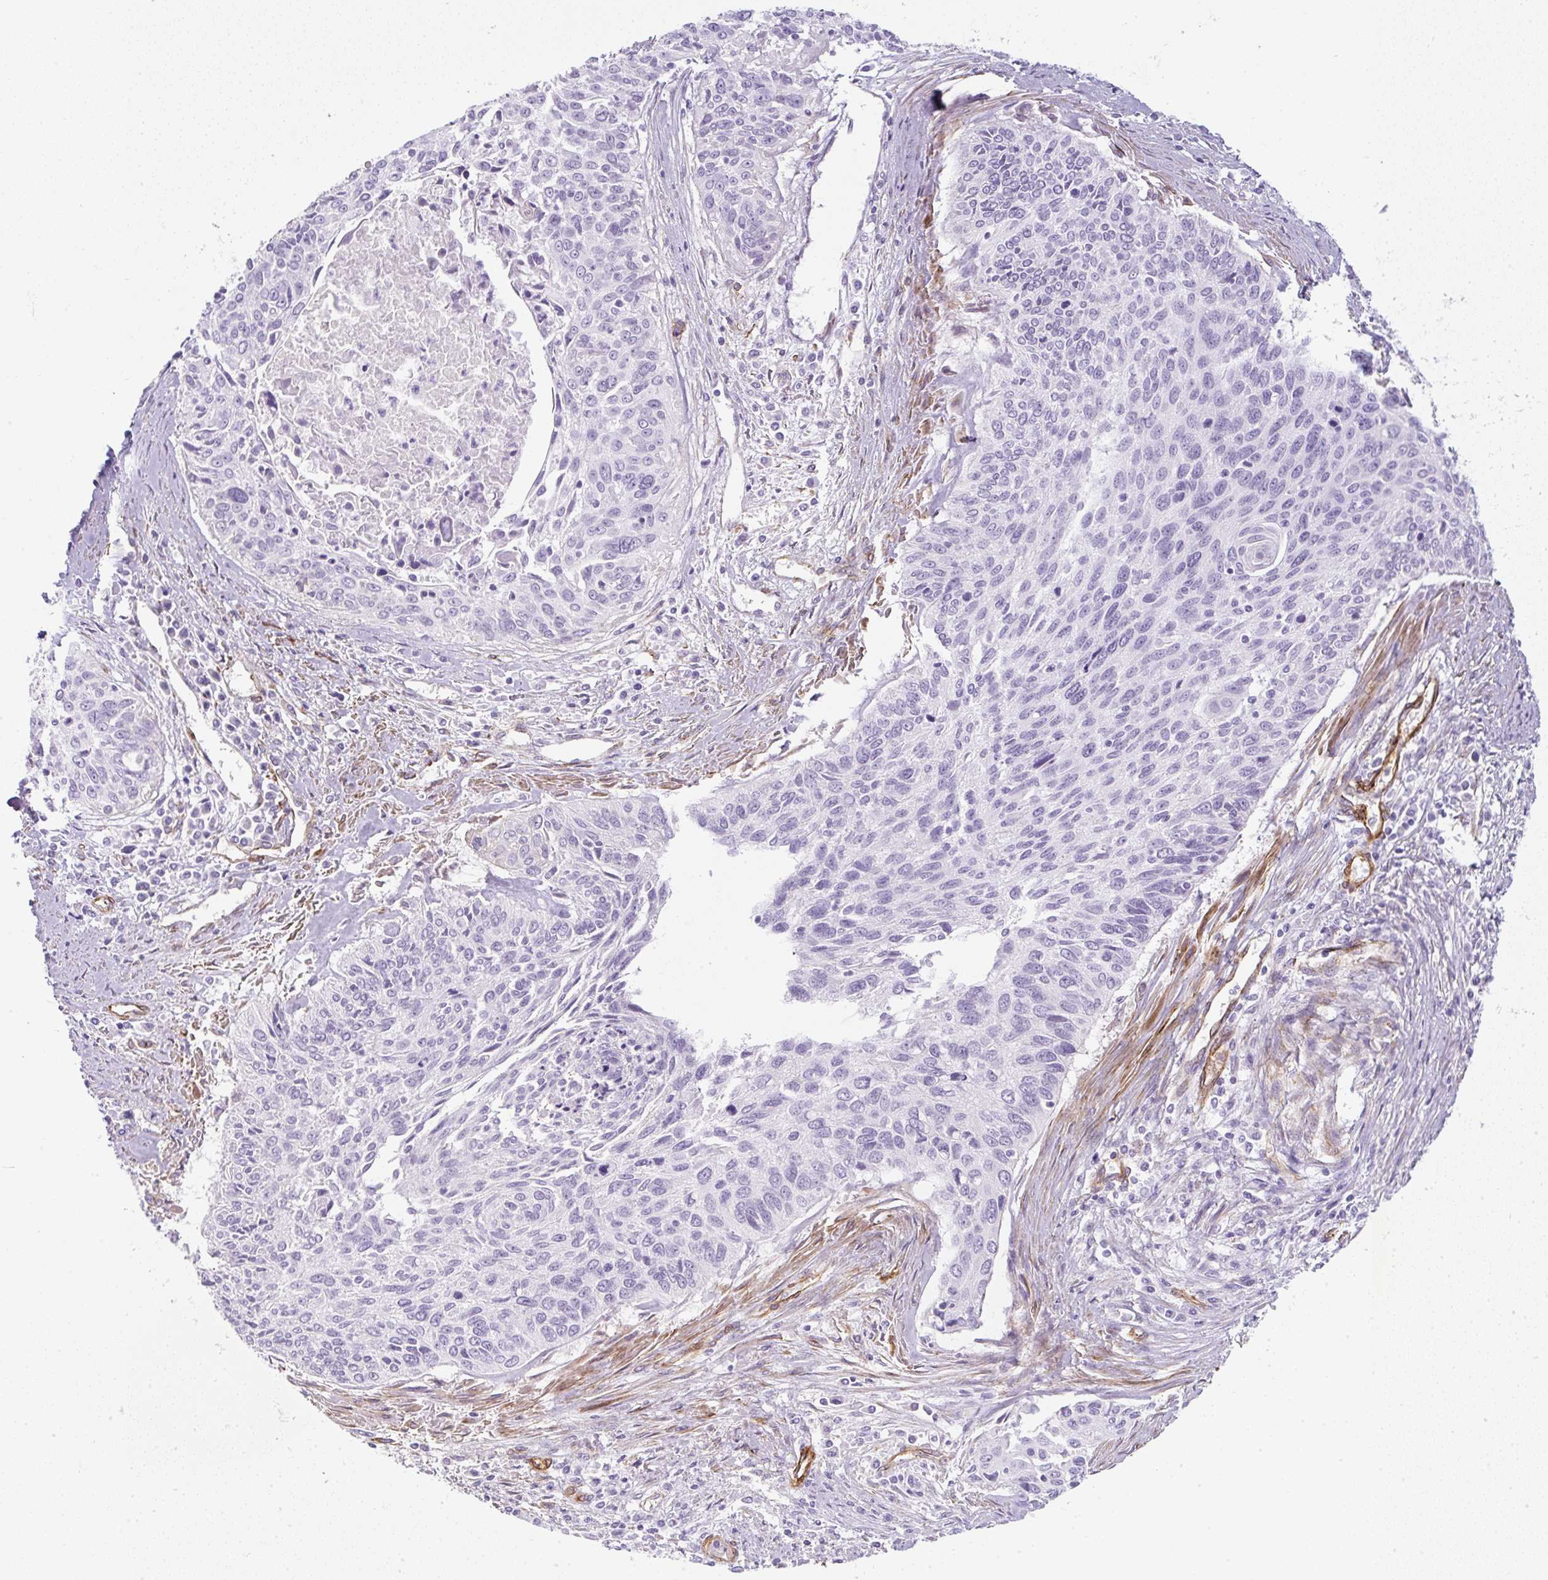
{"staining": {"intensity": "negative", "quantity": "none", "location": "none"}, "tissue": "cervical cancer", "cell_type": "Tumor cells", "image_type": "cancer", "snomed": [{"axis": "morphology", "description": "Squamous cell carcinoma, NOS"}, {"axis": "topography", "description": "Cervix"}], "caption": "This is an immunohistochemistry (IHC) histopathology image of human squamous cell carcinoma (cervical). There is no positivity in tumor cells.", "gene": "CAVIN3", "patient": {"sex": "female", "age": 55}}